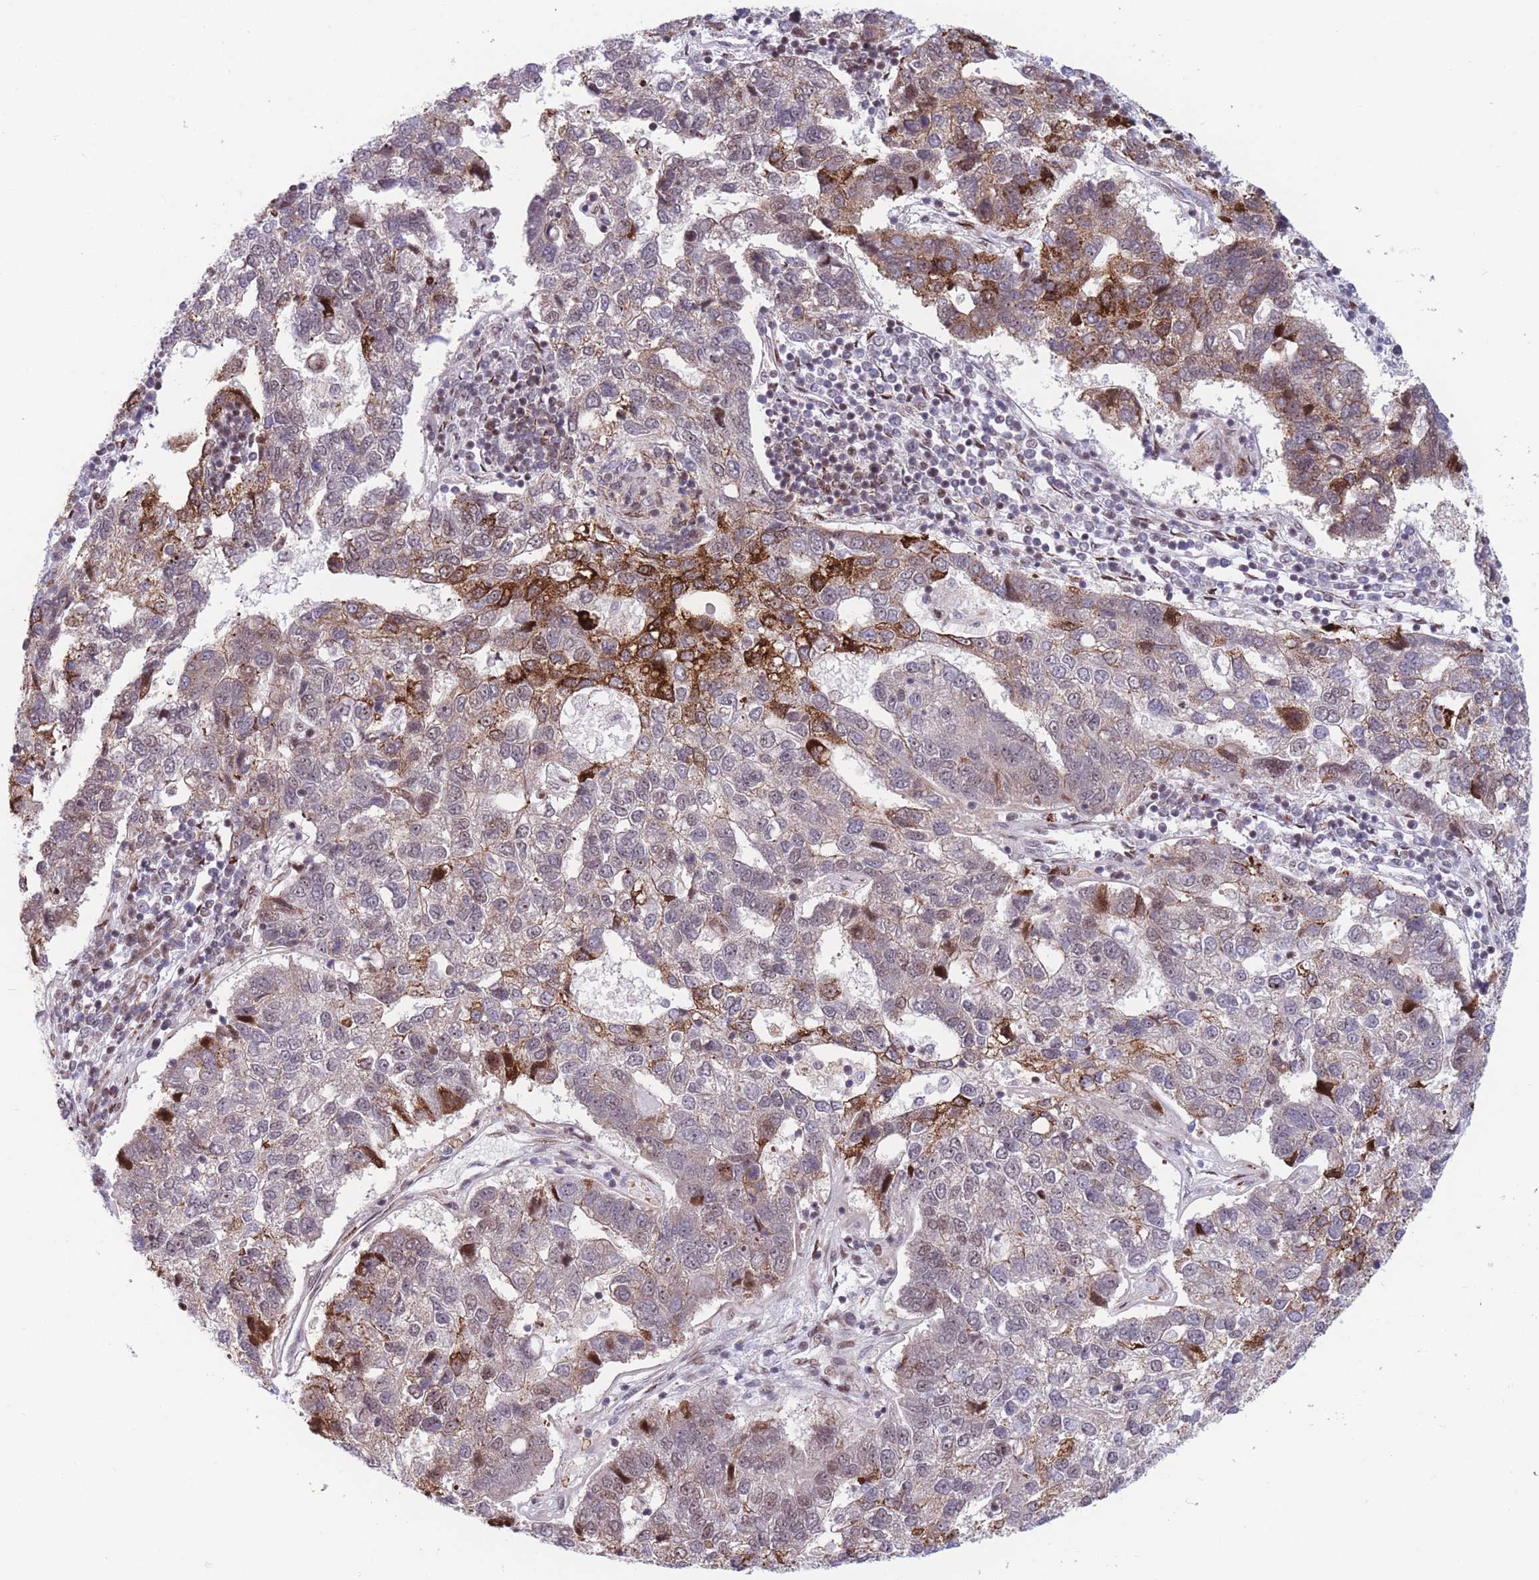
{"staining": {"intensity": "strong", "quantity": "<25%", "location": "cytoplasmic/membranous,nuclear"}, "tissue": "pancreatic cancer", "cell_type": "Tumor cells", "image_type": "cancer", "snomed": [{"axis": "morphology", "description": "Adenocarcinoma, NOS"}, {"axis": "topography", "description": "Pancreas"}], "caption": "Pancreatic adenocarcinoma stained with a brown dye exhibits strong cytoplasmic/membranous and nuclear positive staining in approximately <25% of tumor cells.", "gene": "DNAJC3", "patient": {"sex": "female", "age": 61}}